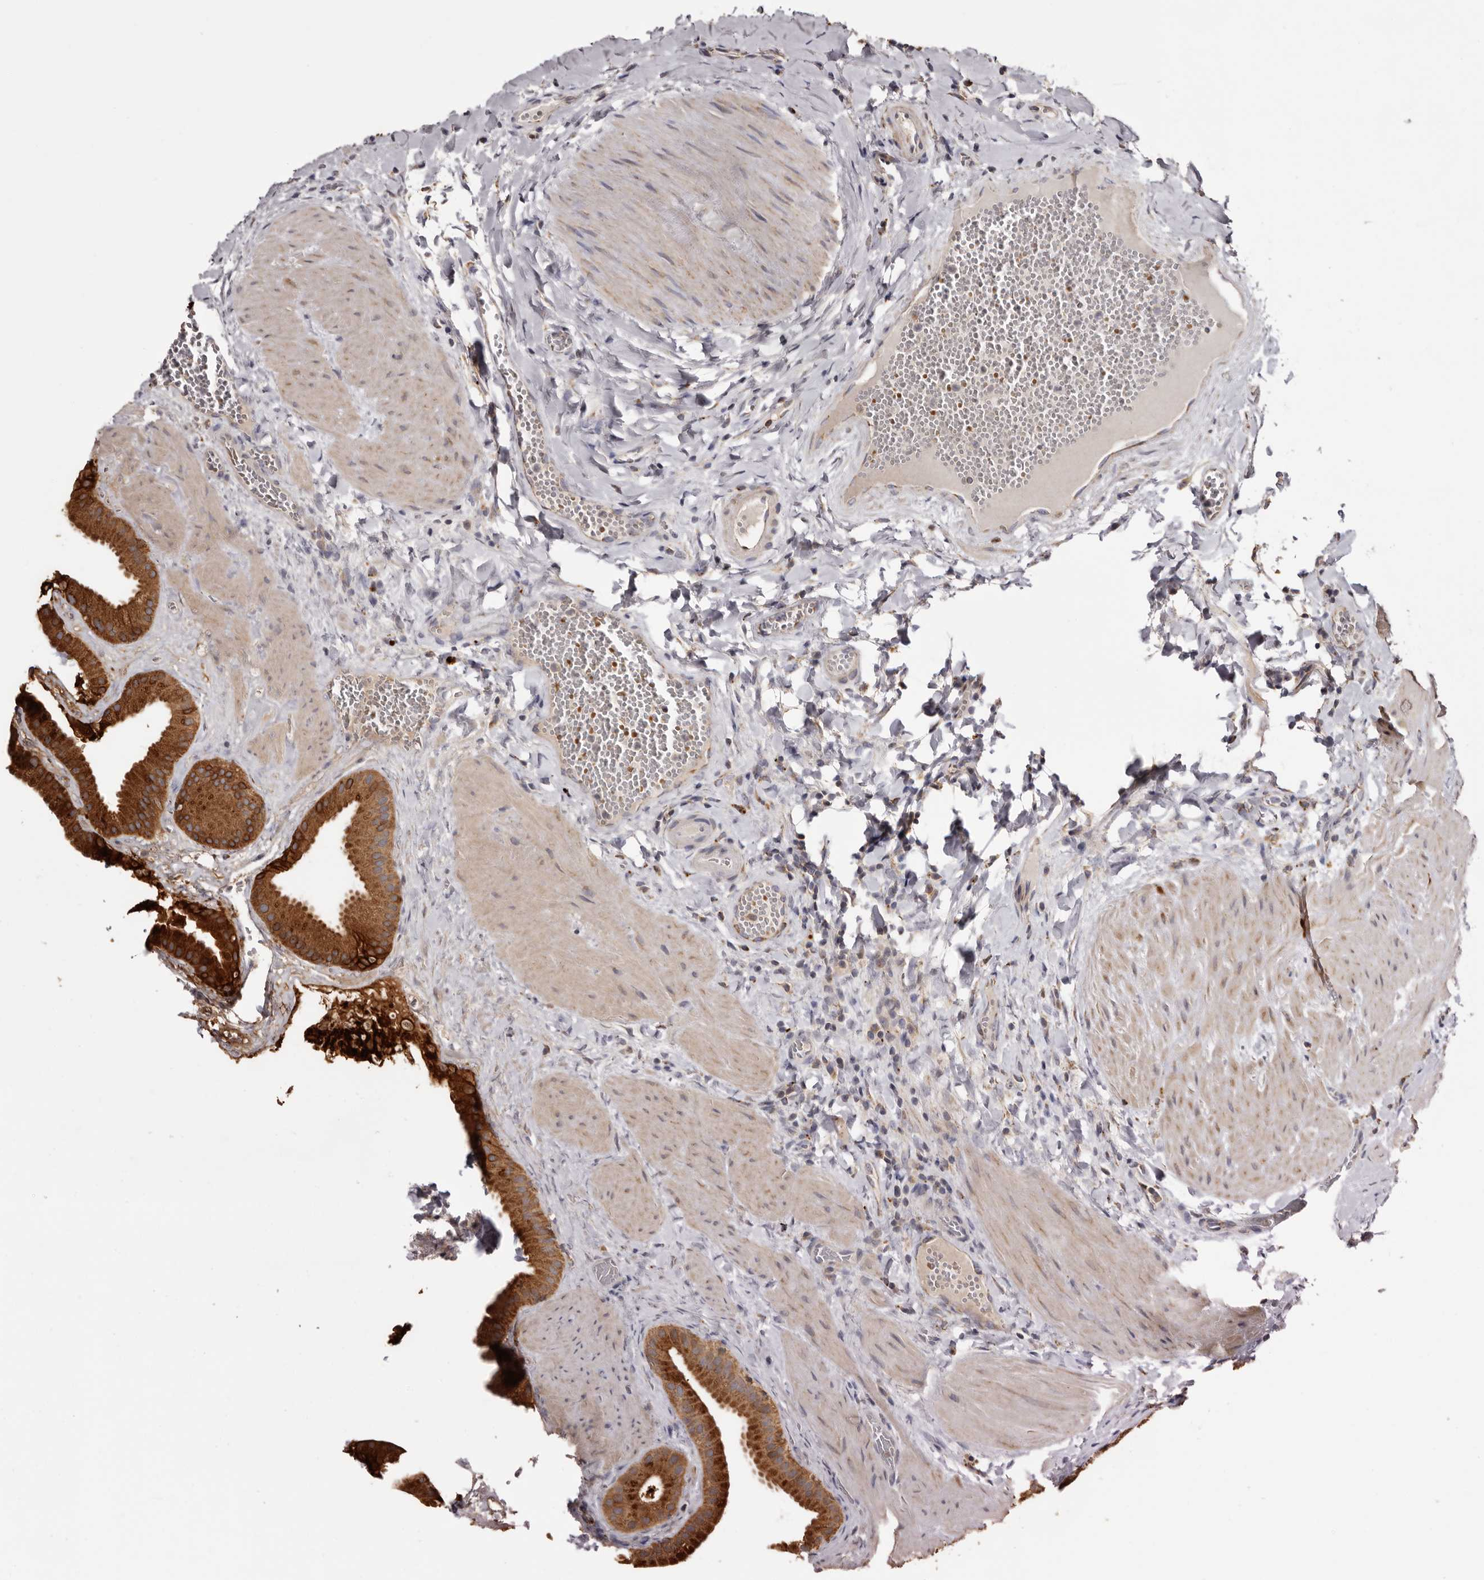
{"staining": {"intensity": "strong", "quantity": ">75%", "location": "cytoplasmic/membranous"}, "tissue": "gallbladder", "cell_type": "Glandular cells", "image_type": "normal", "snomed": [{"axis": "morphology", "description": "Normal tissue, NOS"}, {"axis": "topography", "description": "Gallbladder"}], "caption": "The immunohistochemical stain highlights strong cytoplasmic/membranous expression in glandular cells of unremarkable gallbladder. (IHC, brightfield microscopy, high magnification).", "gene": "MECR", "patient": {"sex": "male", "age": 55}}